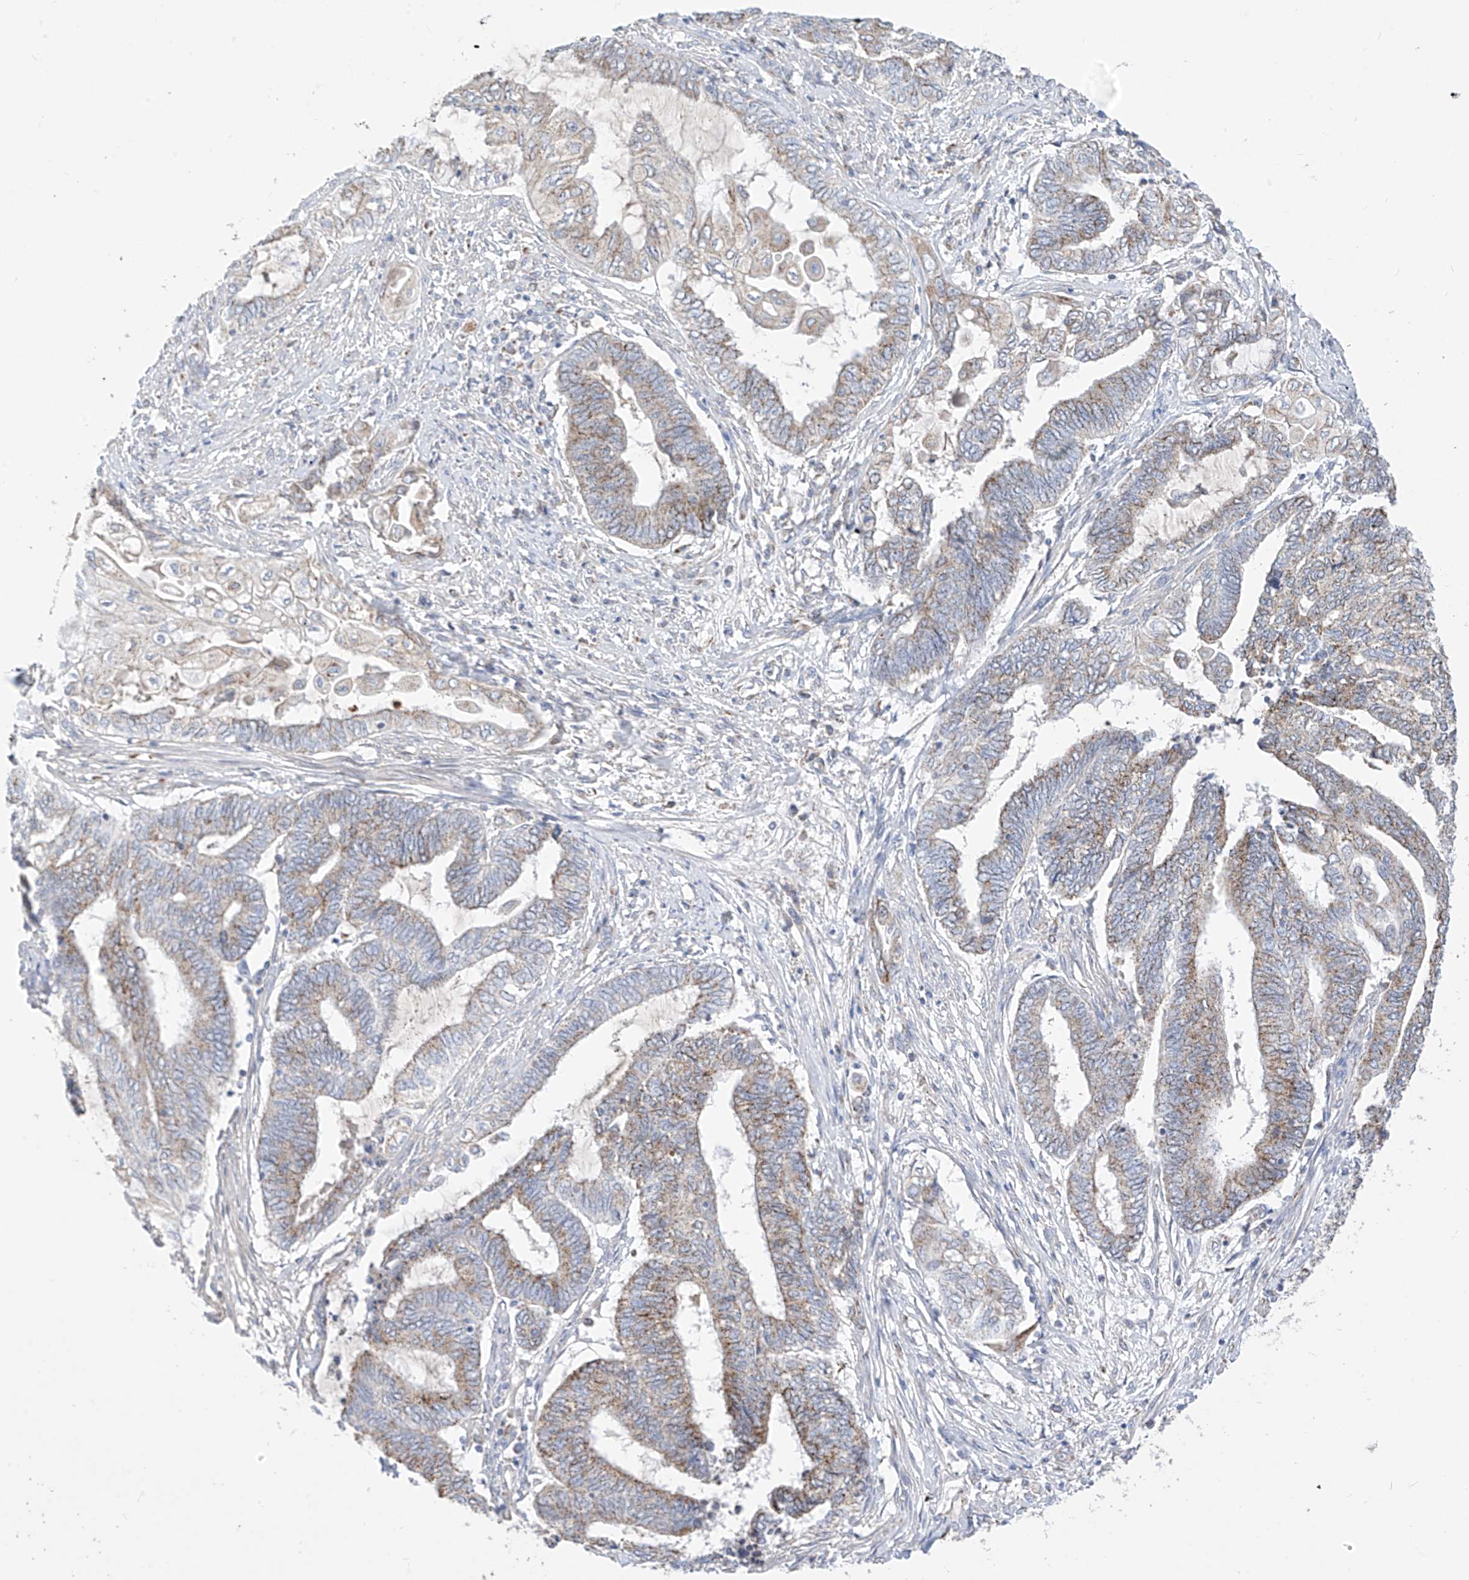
{"staining": {"intensity": "weak", "quantity": "25%-75%", "location": "cytoplasmic/membranous"}, "tissue": "endometrial cancer", "cell_type": "Tumor cells", "image_type": "cancer", "snomed": [{"axis": "morphology", "description": "Adenocarcinoma, NOS"}, {"axis": "topography", "description": "Uterus"}, {"axis": "topography", "description": "Endometrium"}], "caption": "IHC photomicrograph of neoplastic tissue: endometrial cancer stained using immunohistochemistry shows low levels of weak protein expression localized specifically in the cytoplasmic/membranous of tumor cells, appearing as a cytoplasmic/membranous brown color.", "gene": "RASA2", "patient": {"sex": "female", "age": 70}}